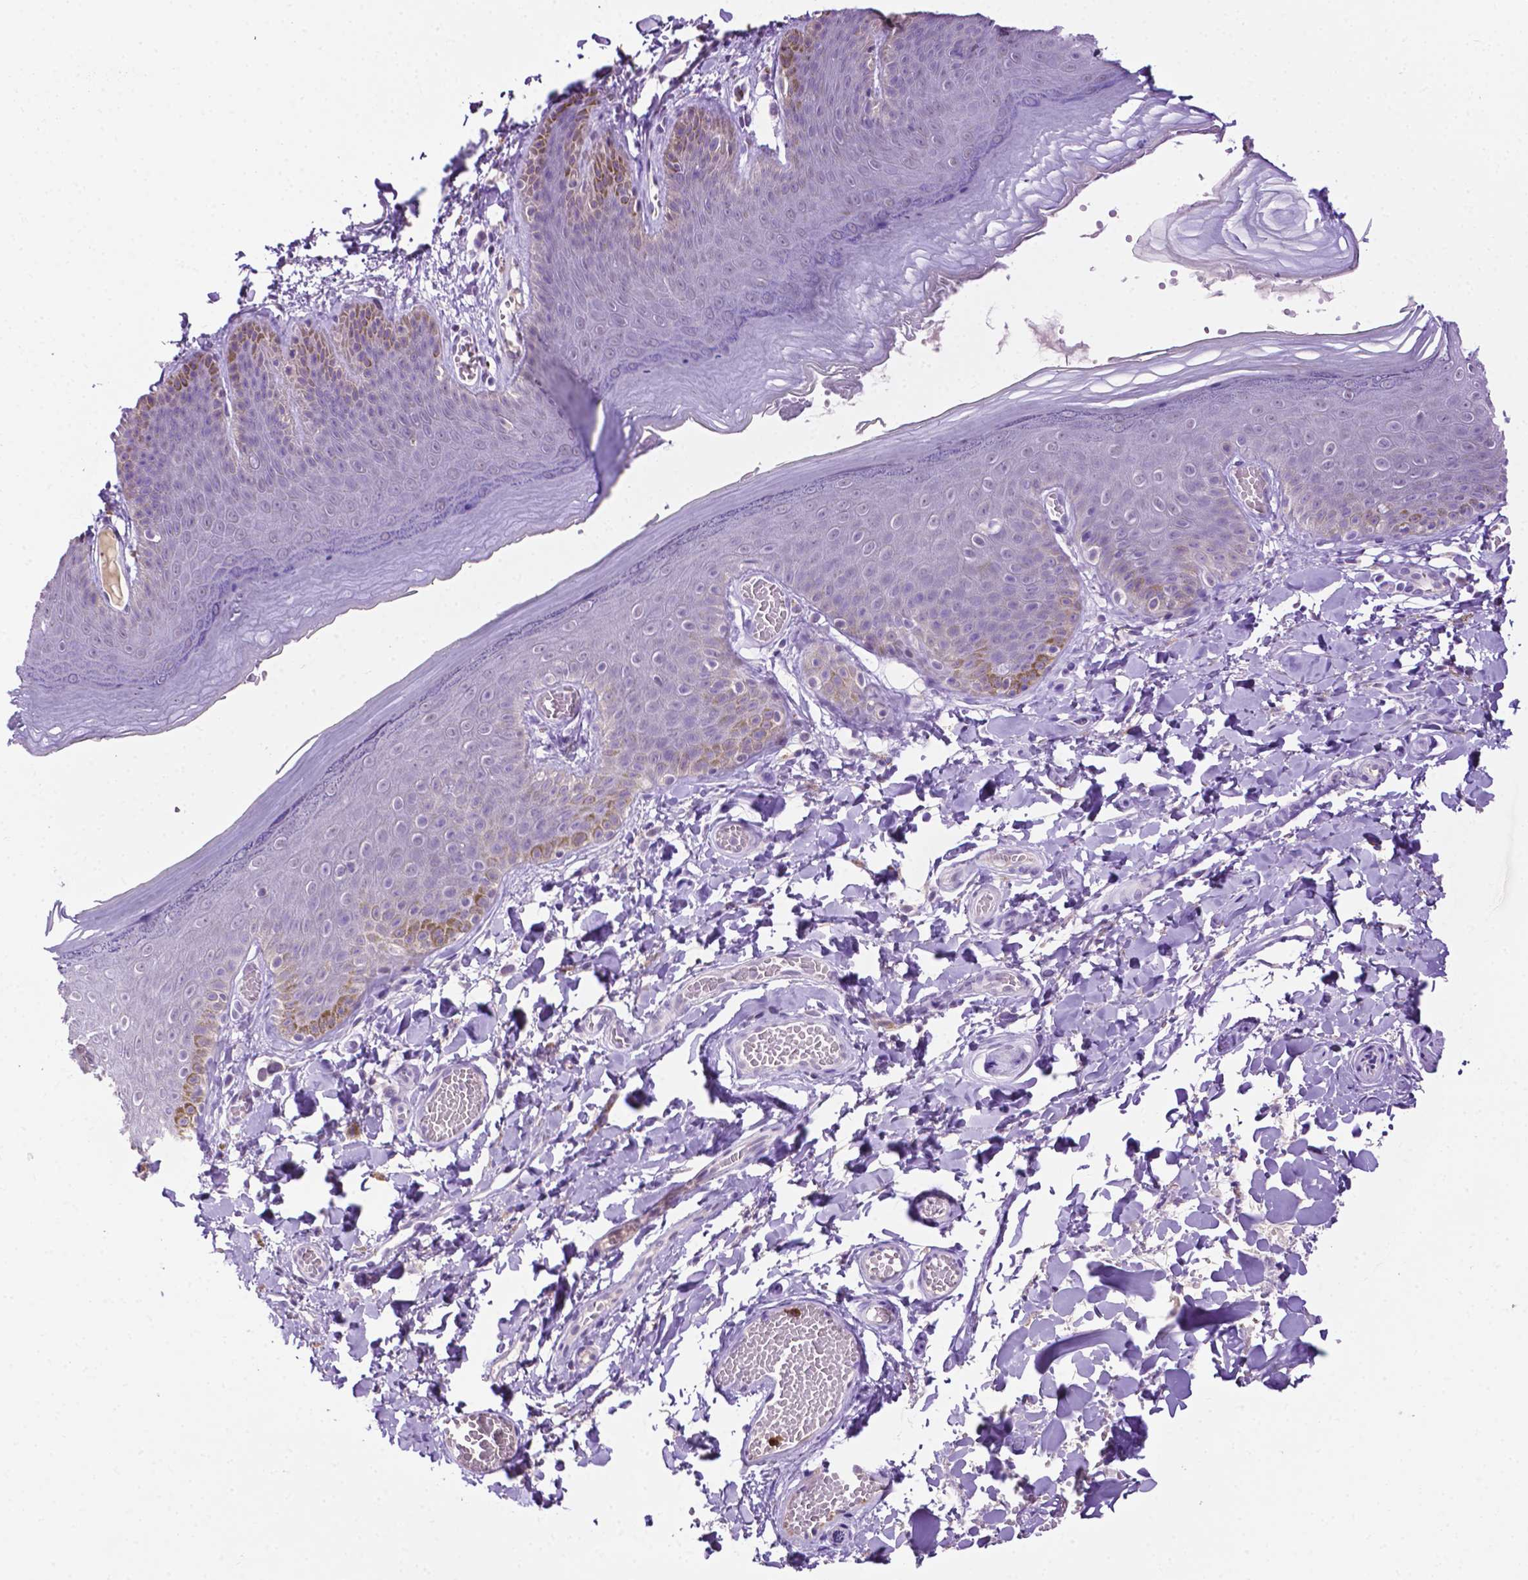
{"staining": {"intensity": "weak", "quantity": "<25%", "location": "cytoplasmic/membranous"}, "tissue": "skin", "cell_type": "Epidermal cells", "image_type": "normal", "snomed": [{"axis": "morphology", "description": "Normal tissue, NOS"}, {"axis": "topography", "description": "Anal"}], "caption": "This is a photomicrograph of immunohistochemistry (IHC) staining of unremarkable skin, which shows no positivity in epidermal cells. (Immunohistochemistry, brightfield microscopy, high magnification).", "gene": "MMP27", "patient": {"sex": "male", "age": 53}}